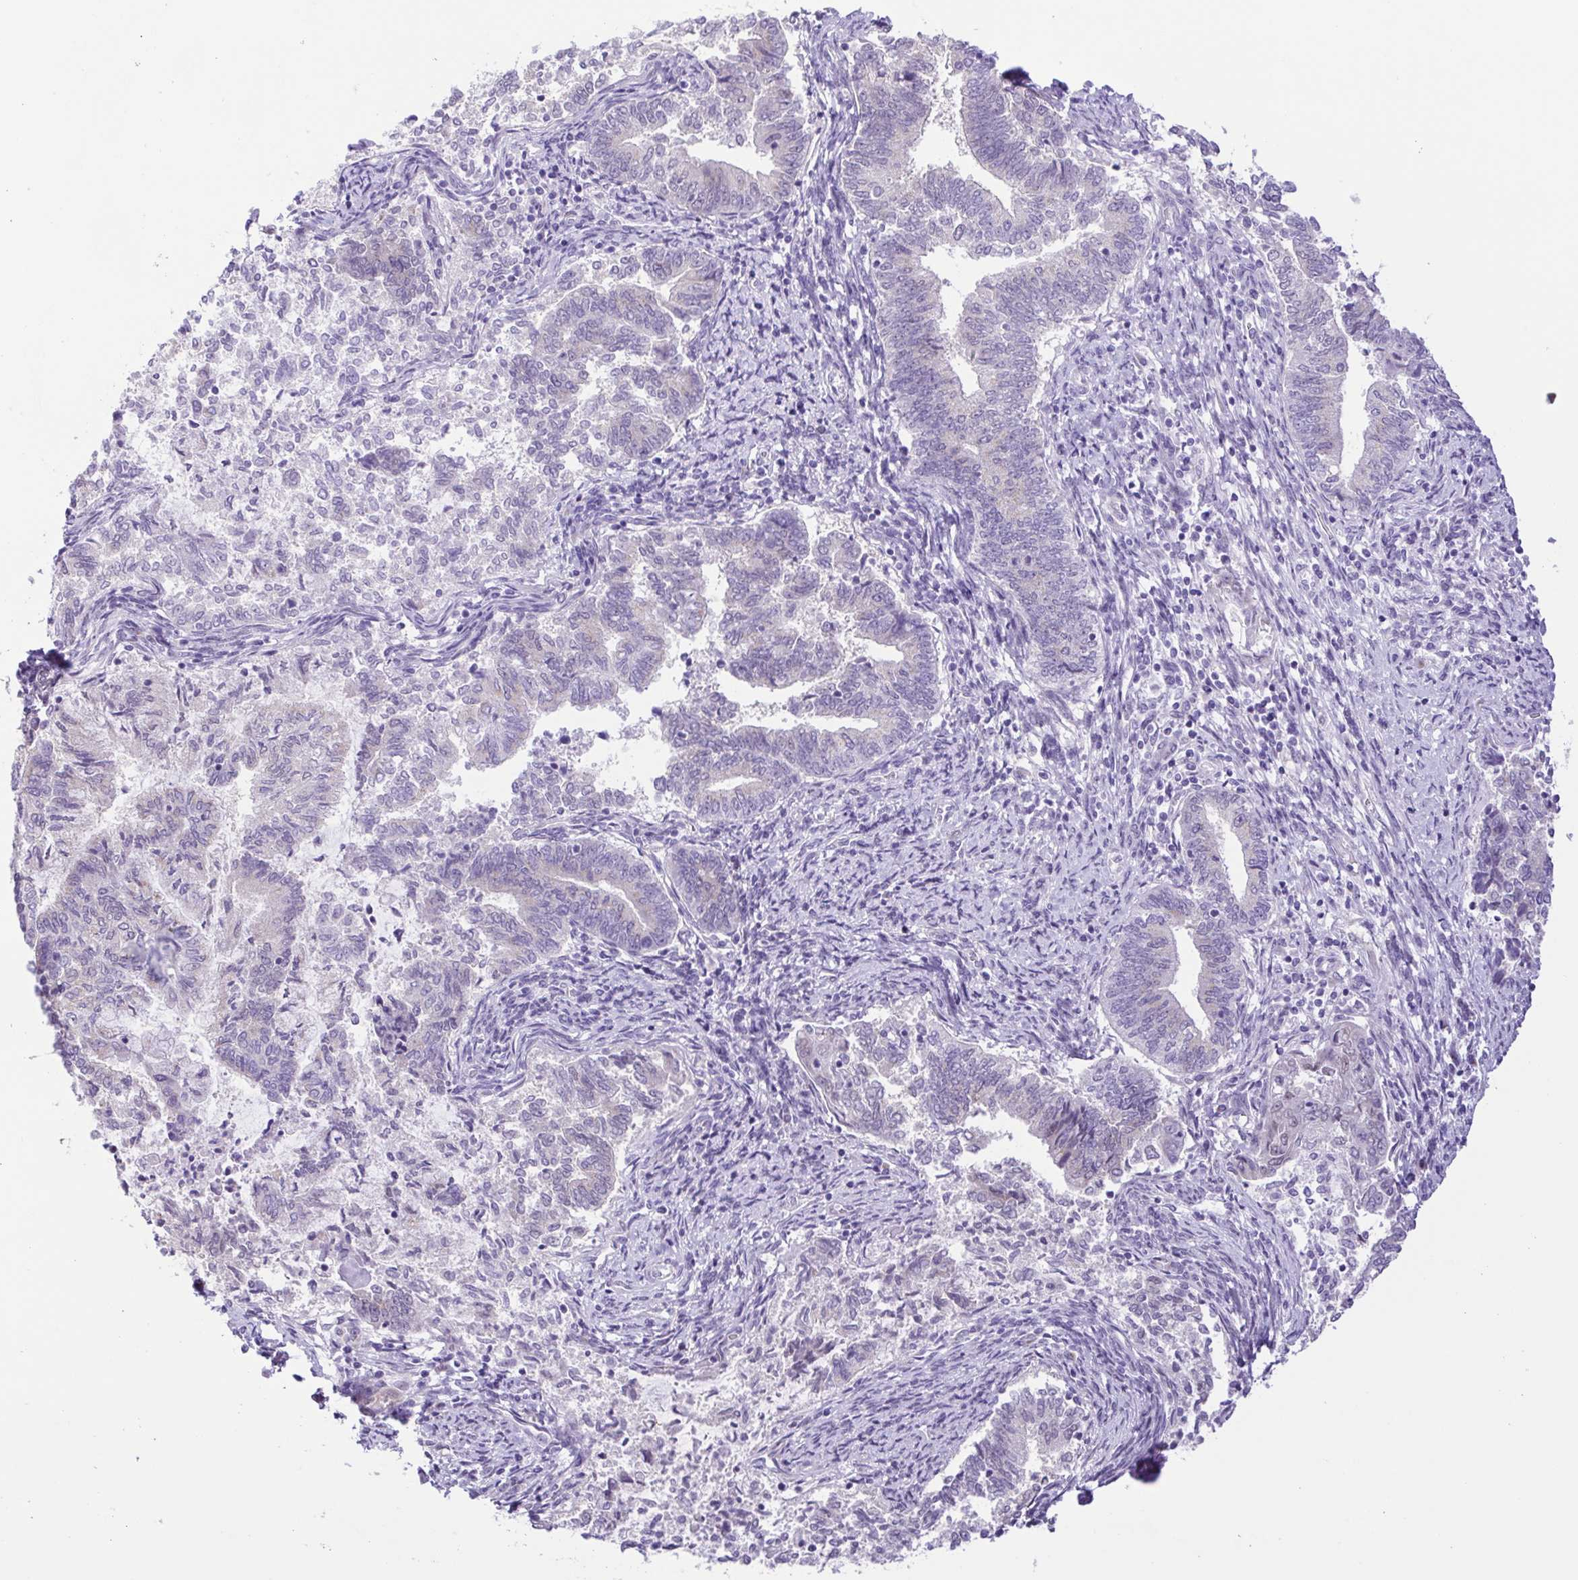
{"staining": {"intensity": "negative", "quantity": "none", "location": "none"}, "tissue": "endometrial cancer", "cell_type": "Tumor cells", "image_type": "cancer", "snomed": [{"axis": "morphology", "description": "Adenocarcinoma, NOS"}, {"axis": "topography", "description": "Endometrium"}], "caption": "A histopathology image of endometrial cancer stained for a protein shows no brown staining in tumor cells.", "gene": "TGM3", "patient": {"sex": "female", "age": 65}}